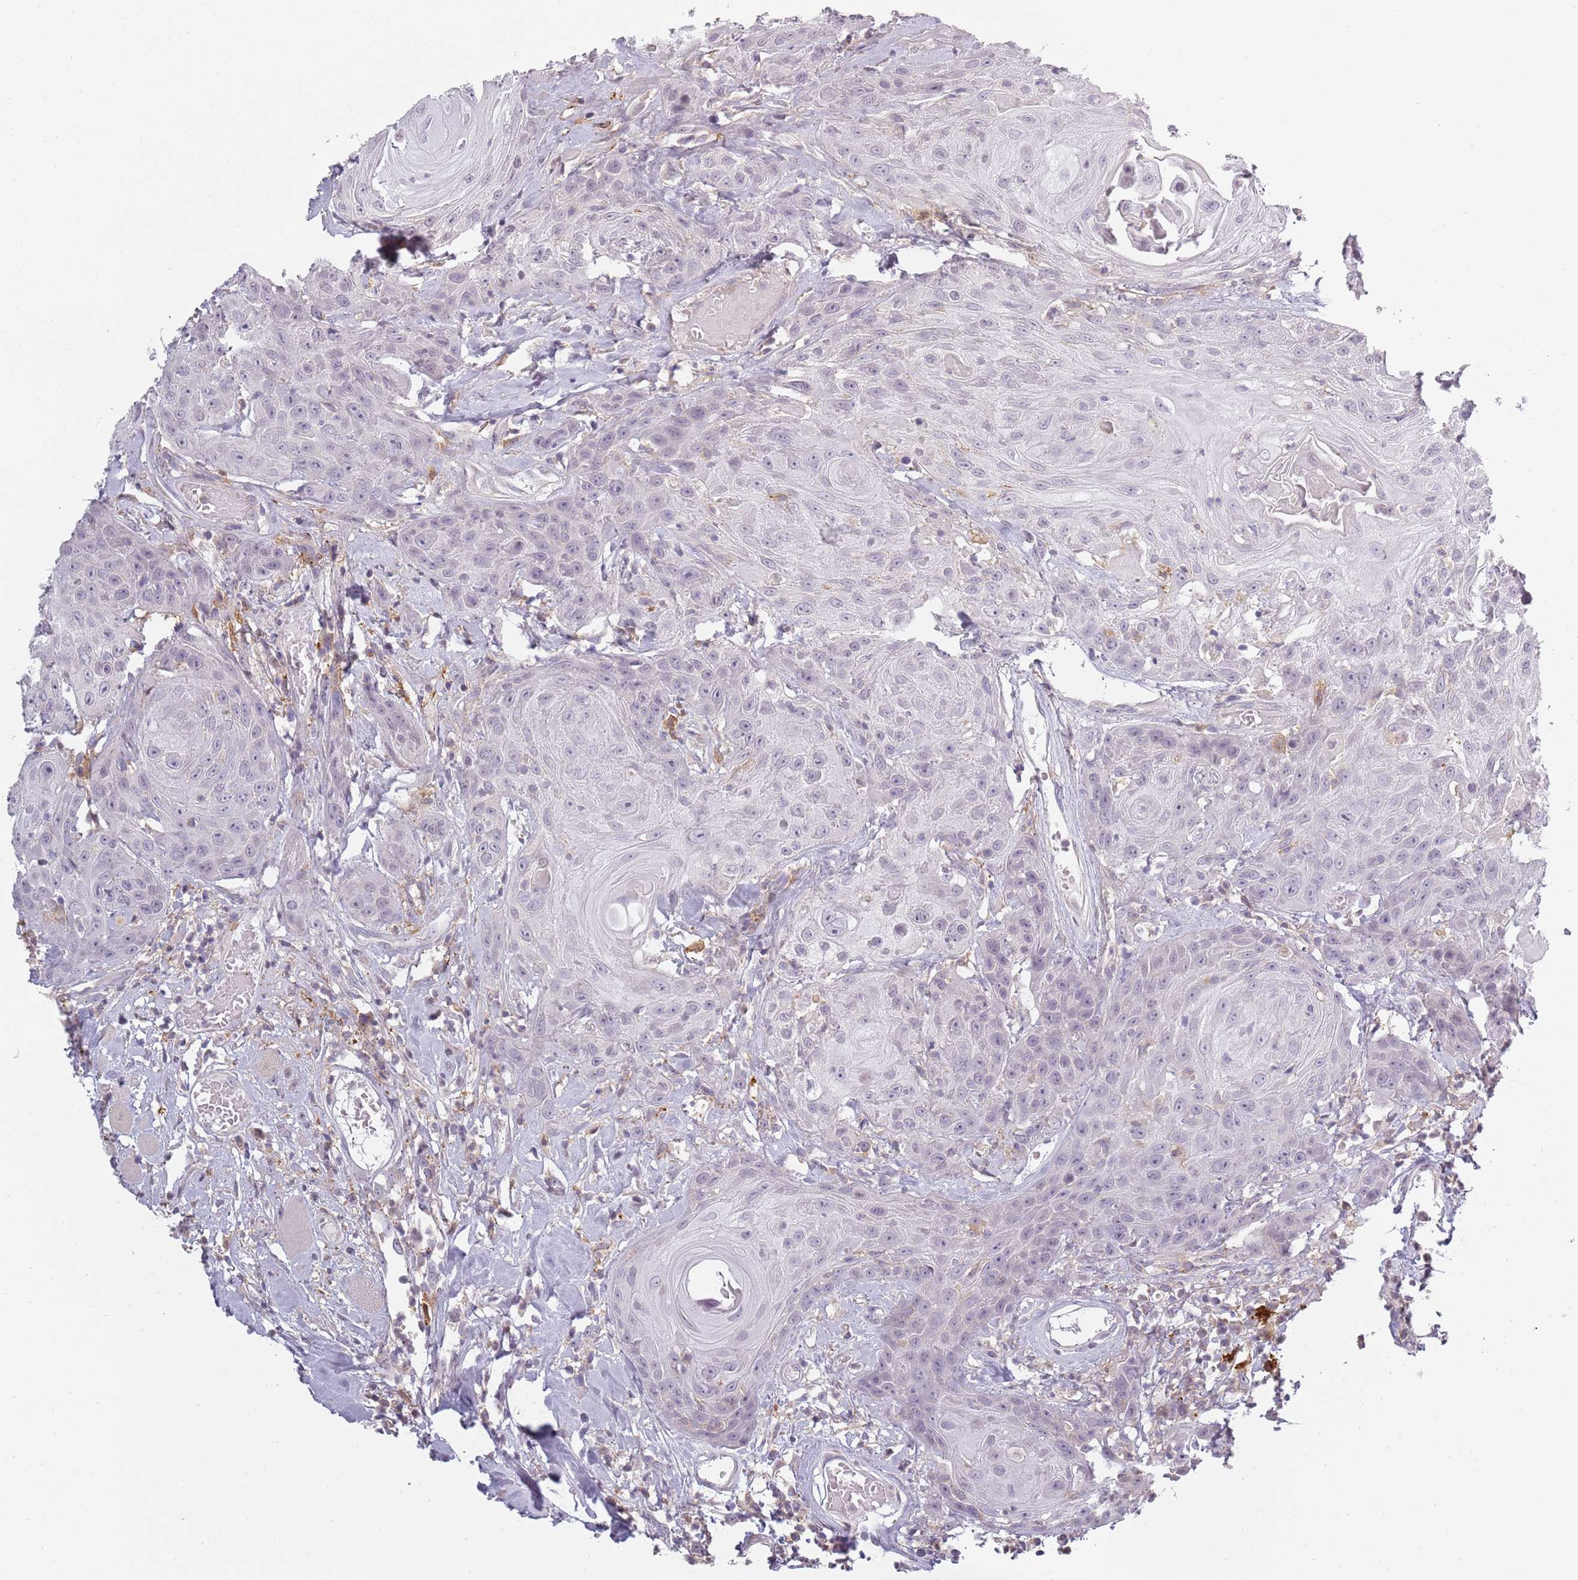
{"staining": {"intensity": "negative", "quantity": "none", "location": "none"}, "tissue": "head and neck cancer", "cell_type": "Tumor cells", "image_type": "cancer", "snomed": [{"axis": "morphology", "description": "Squamous cell carcinoma, NOS"}, {"axis": "topography", "description": "Head-Neck"}], "caption": "Immunohistochemistry (IHC) image of neoplastic tissue: head and neck cancer stained with DAB reveals no significant protein staining in tumor cells.", "gene": "CC2D2B", "patient": {"sex": "female", "age": 59}}